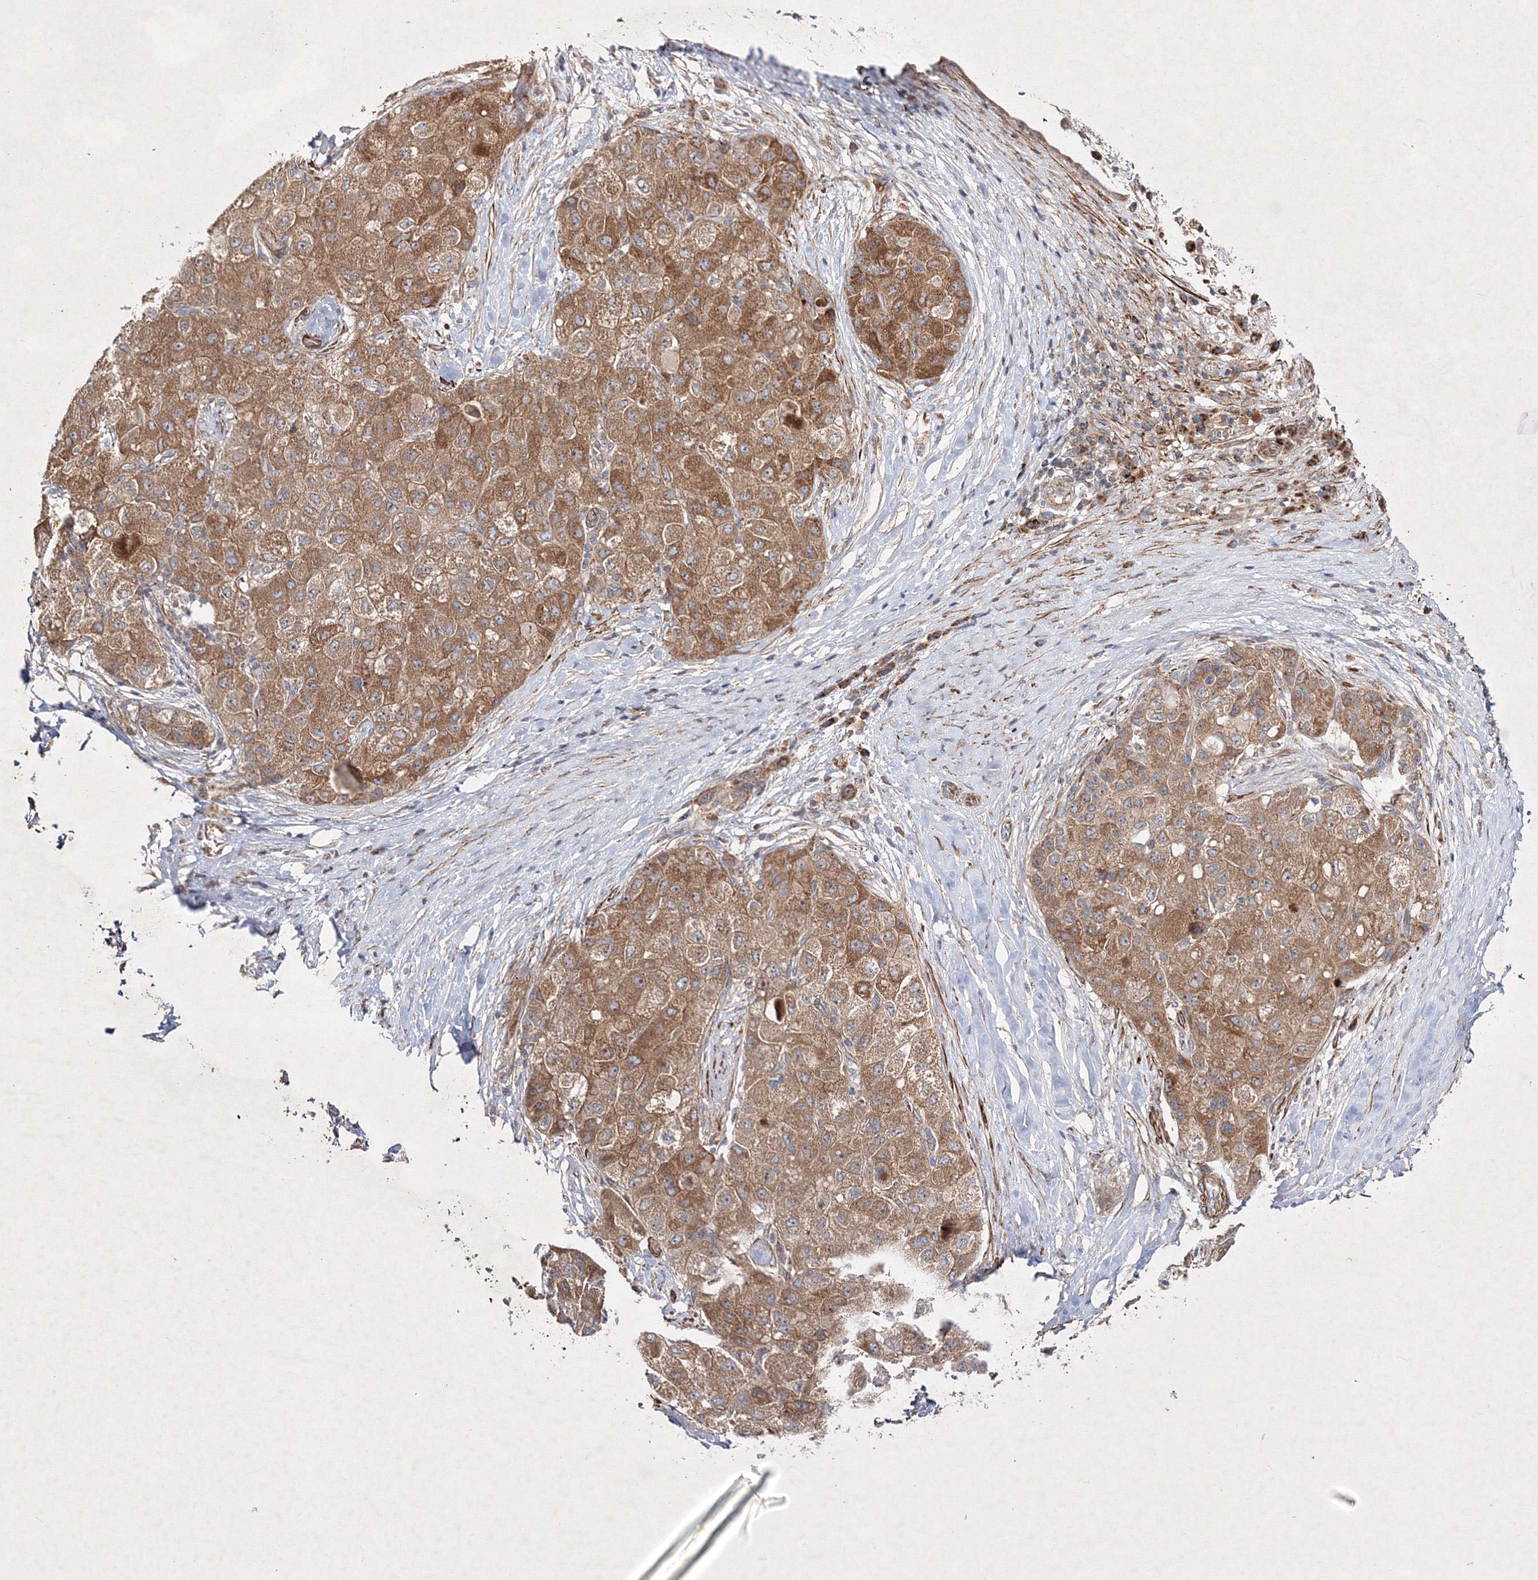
{"staining": {"intensity": "moderate", "quantity": ">75%", "location": "cytoplasmic/membranous"}, "tissue": "liver cancer", "cell_type": "Tumor cells", "image_type": "cancer", "snomed": [{"axis": "morphology", "description": "Carcinoma, Hepatocellular, NOS"}, {"axis": "topography", "description": "Liver"}], "caption": "Protein analysis of liver cancer tissue reveals moderate cytoplasmic/membranous staining in approximately >75% of tumor cells. (IHC, brightfield microscopy, high magnification).", "gene": "GFM1", "patient": {"sex": "male", "age": 80}}